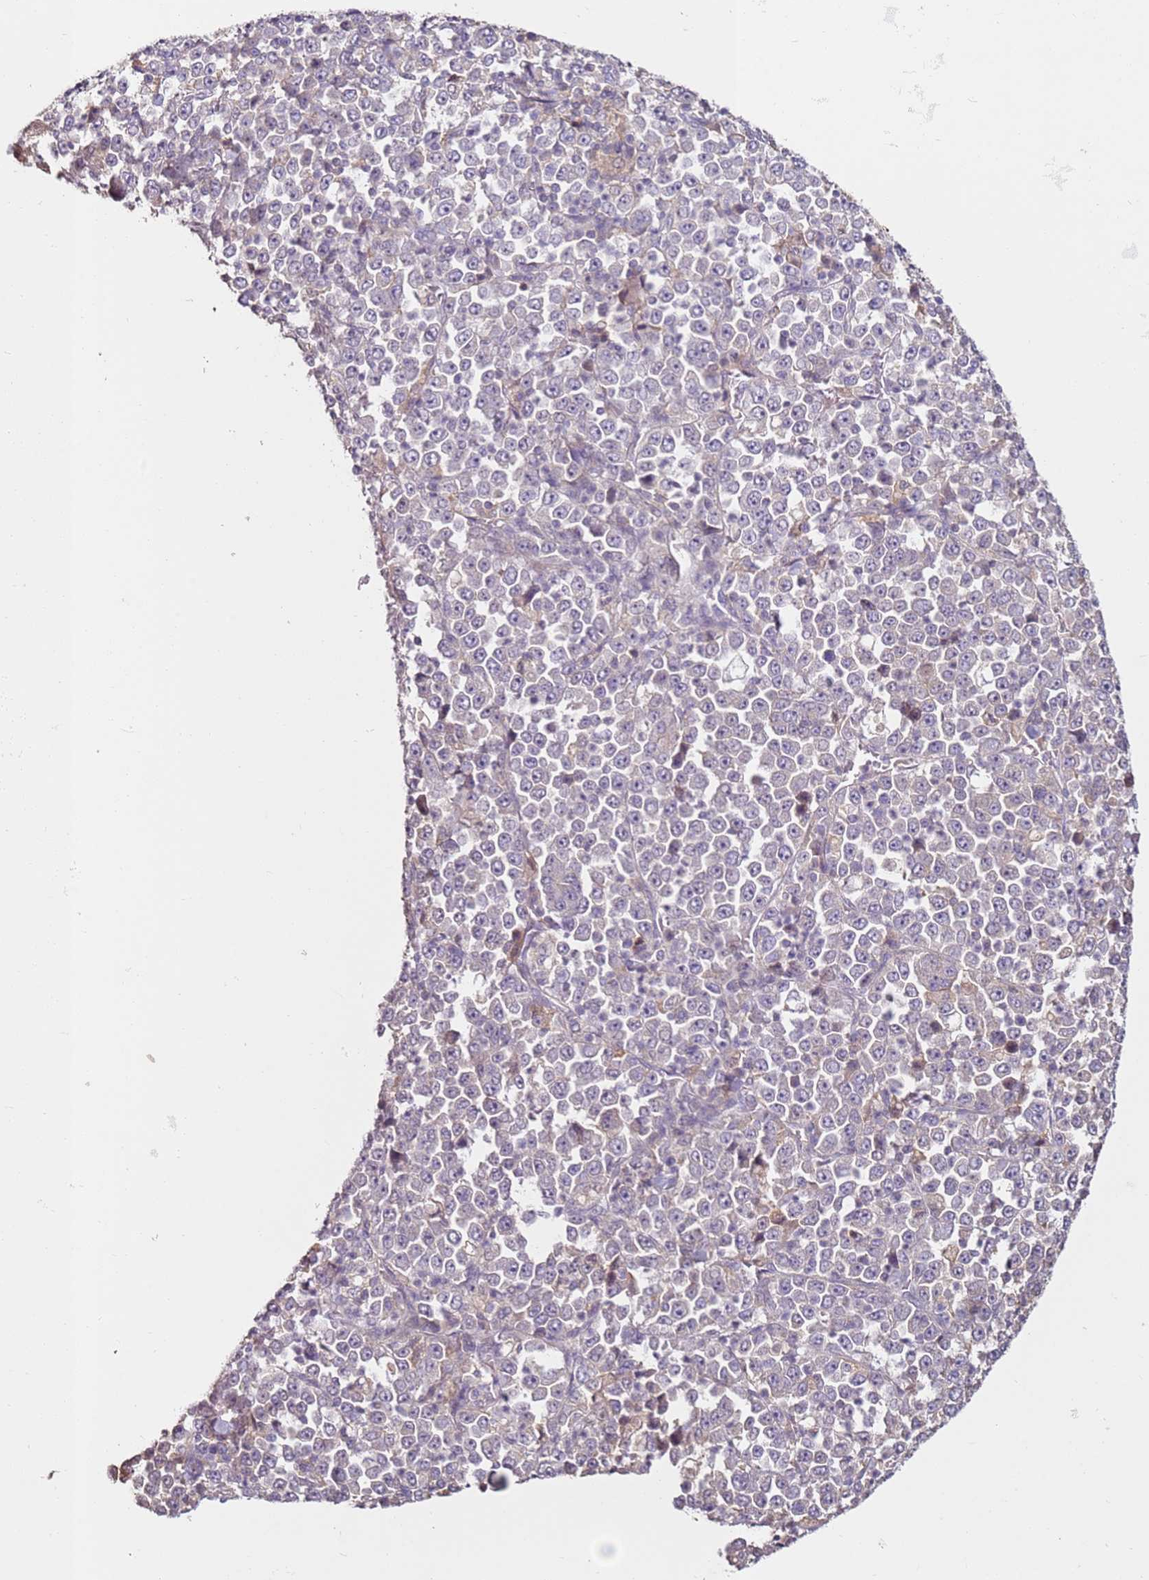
{"staining": {"intensity": "negative", "quantity": "none", "location": "none"}, "tissue": "stomach cancer", "cell_type": "Tumor cells", "image_type": "cancer", "snomed": [{"axis": "morphology", "description": "Normal tissue, NOS"}, {"axis": "morphology", "description": "Adenocarcinoma, NOS"}, {"axis": "topography", "description": "Stomach, upper"}, {"axis": "topography", "description": "Stomach"}], "caption": "Immunohistochemical staining of stomach cancer demonstrates no significant staining in tumor cells.", "gene": "MDH1", "patient": {"sex": "male", "age": 59}}